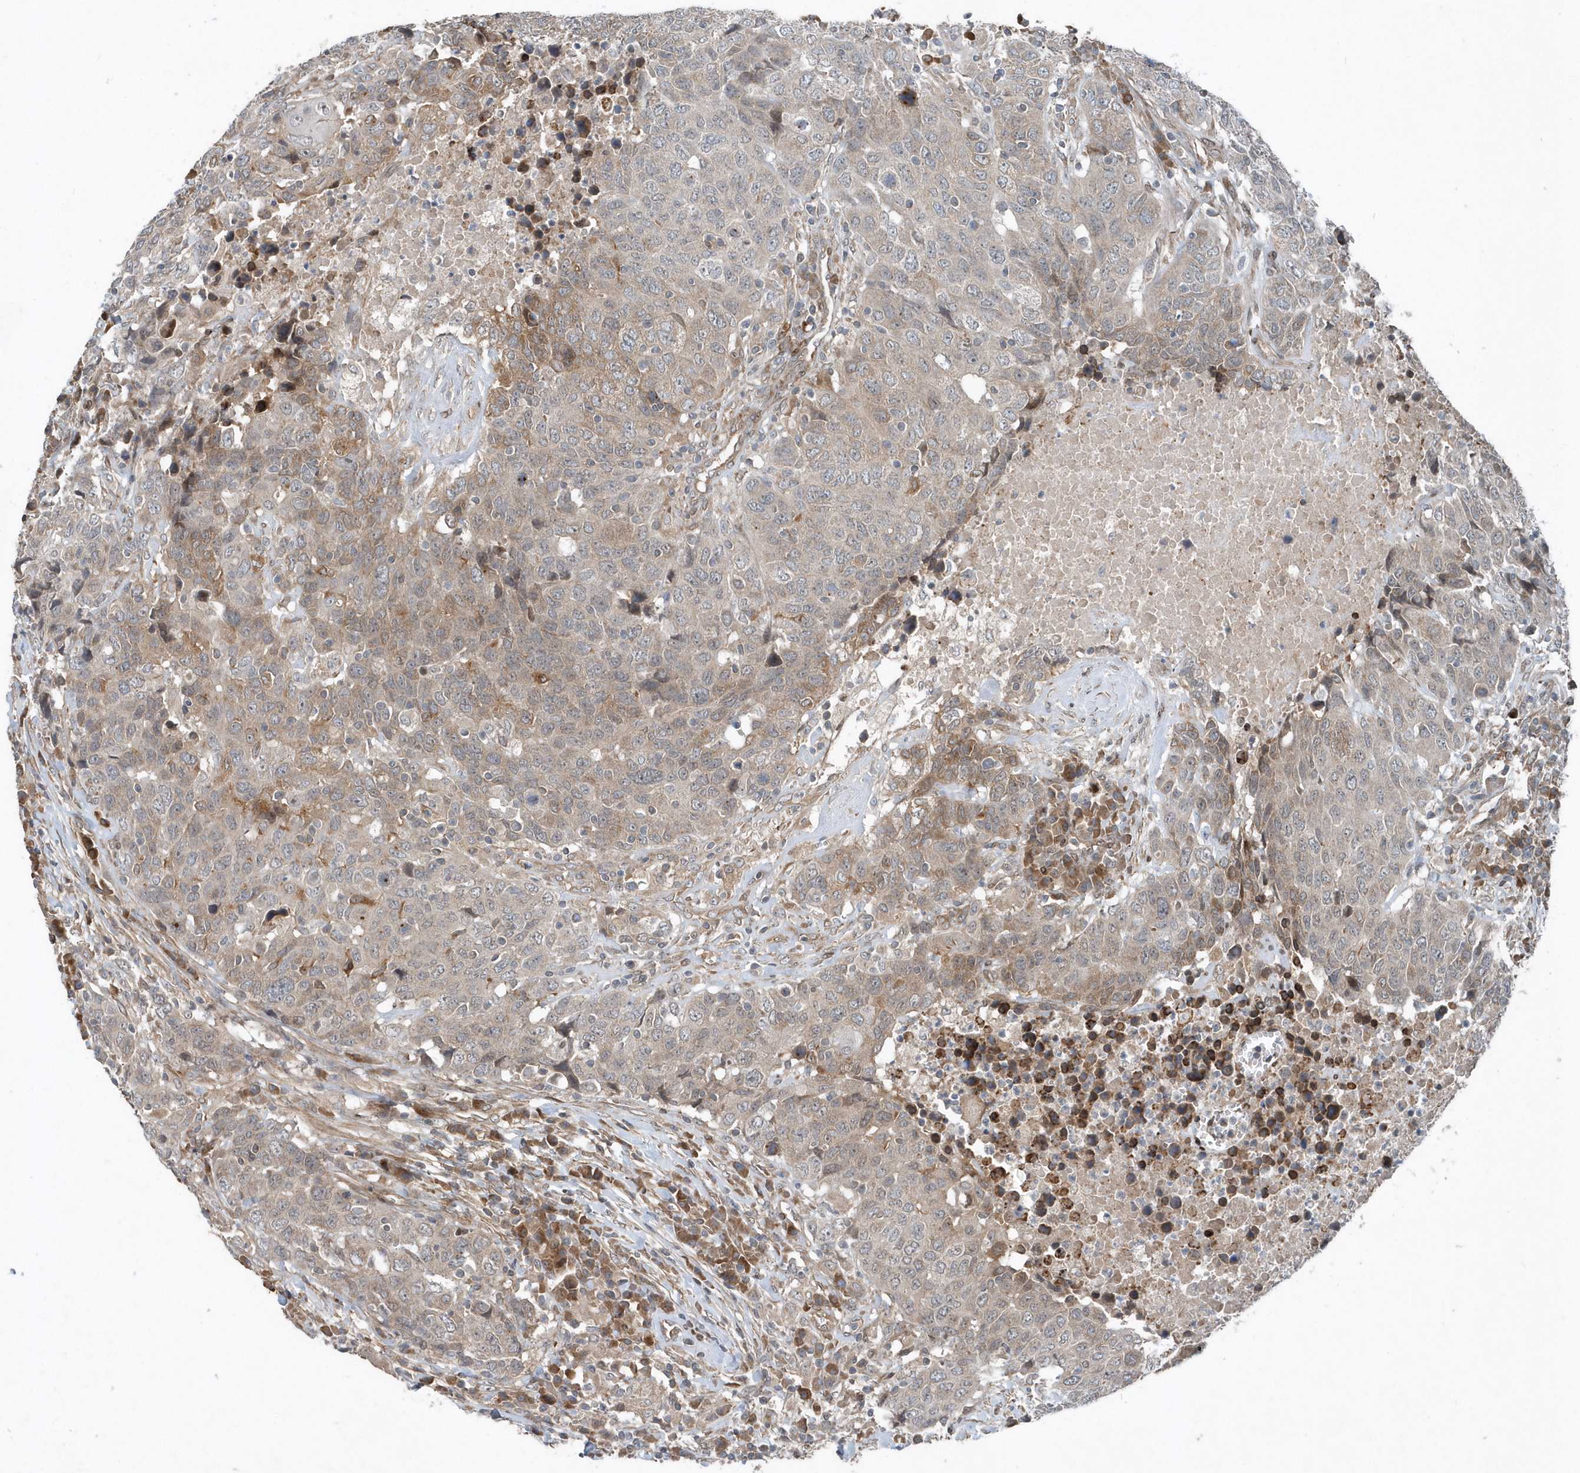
{"staining": {"intensity": "moderate", "quantity": "<25%", "location": "cytoplasmic/membranous"}, "tissue": "head and neck cancer", "cell_type": "Tumor cells", "image_type": "cancer", "snomed": [{"axis": "morphology", "description": "Squamous cell carcinoma, NOS"}, {"axis": "topography", "description": "Head-Neck"}], "caption": "An IHC micrograph of neoplastic tissue is shown. Protein staining in brown labels moderate cytoplasmic/membranous positivity in head and neck cancer (squamous cell carcinoma) within tumor cells. Immunohistochemistry stains the protein of interest in brown and the nuclei are stained blue.", "gene": "MCC", "patient": {"sex": "male", "age": 66}}